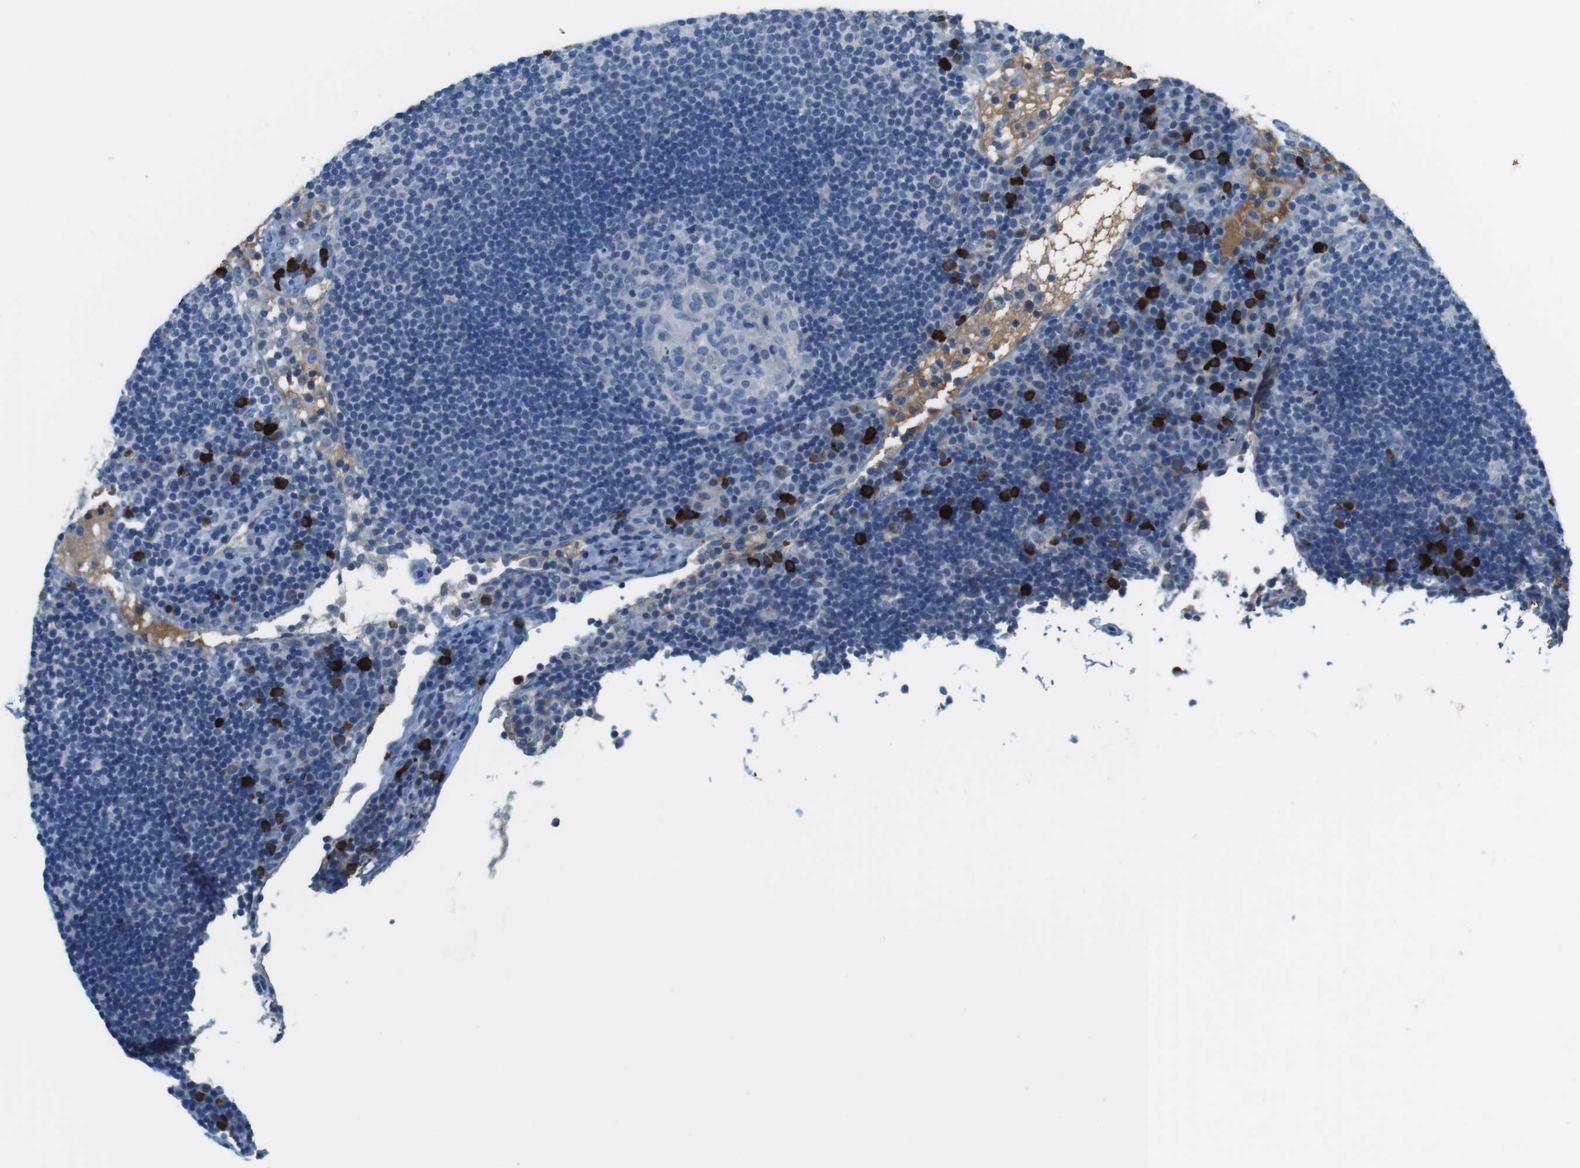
{"staining": {"intensity": "negative", "quantity": "none", "location": "none"}, "tissue": "lymph node", "cell_type": "Germinal center cells", "image_type": "normal", "snomed": [{"axis": "morphology", "description": "Normal tissue, NOS"}, {"axis": "topography", "description": "Lymph node"}], "caption": "Lymph node stained for a protein using IHC reveals no positivity germinal center cells.", "gene": "SLC35A3", "patient": {"sex": "female", "age": 53}}